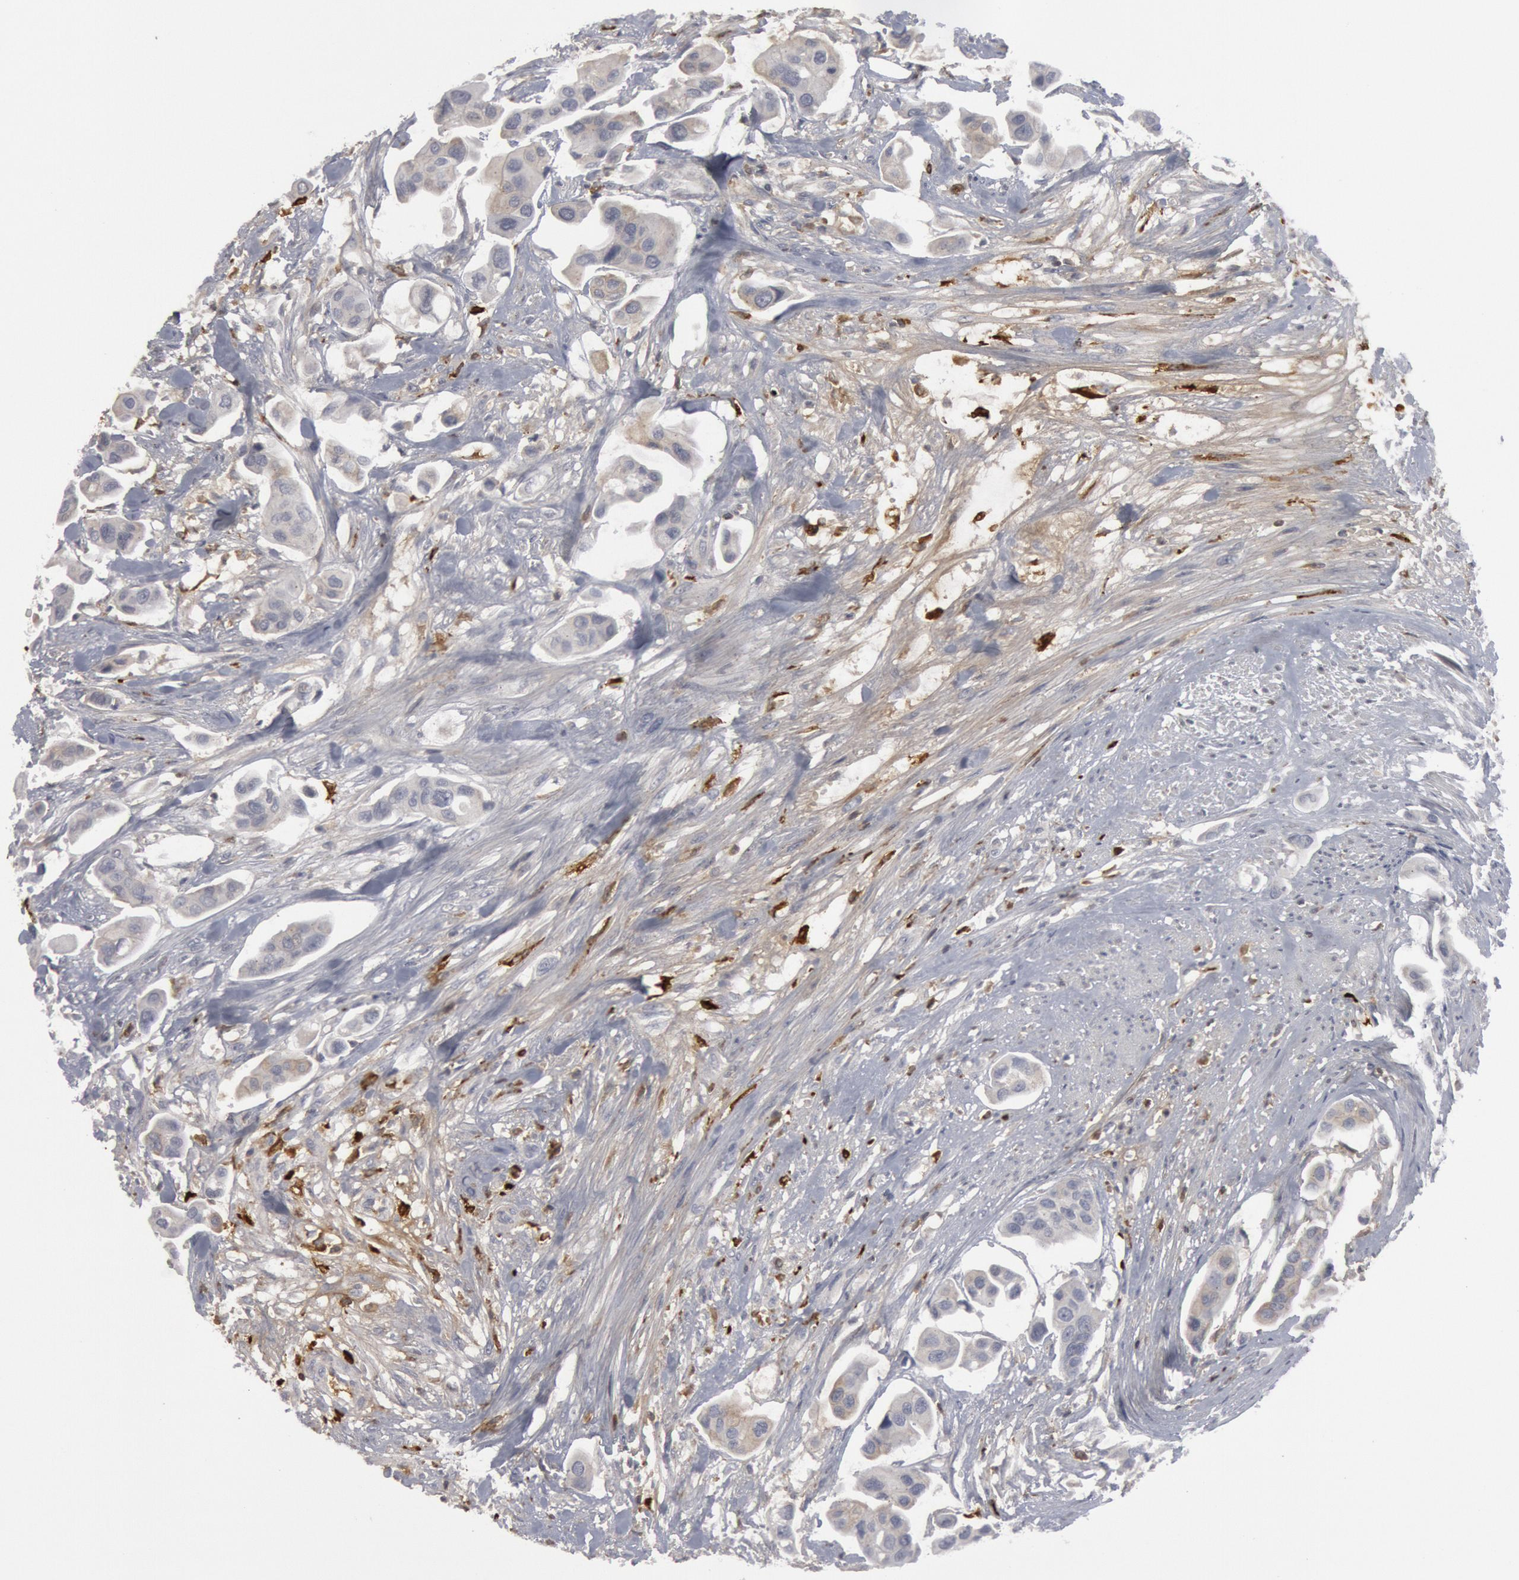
{"staining": {"intensity": "negative", "quantity": "none", "location": "none"}, "tissue": "urothelial cancer", "cell_type": "Tumor cells", "image_type": "cancer", "snomed": [{"axis": "morphology", "description": "Adenocarcinoma, NOS"}, {"axis": "topography", "description": "Urinary bladder"}], "caption": "High power microscopy histopathology image of an immunohistochemistry image of adenocarcinoma, revealing no significant positivity in tumor cells.", "gene": "C1QC", "patient": {"sex": "male", "age": 61}}